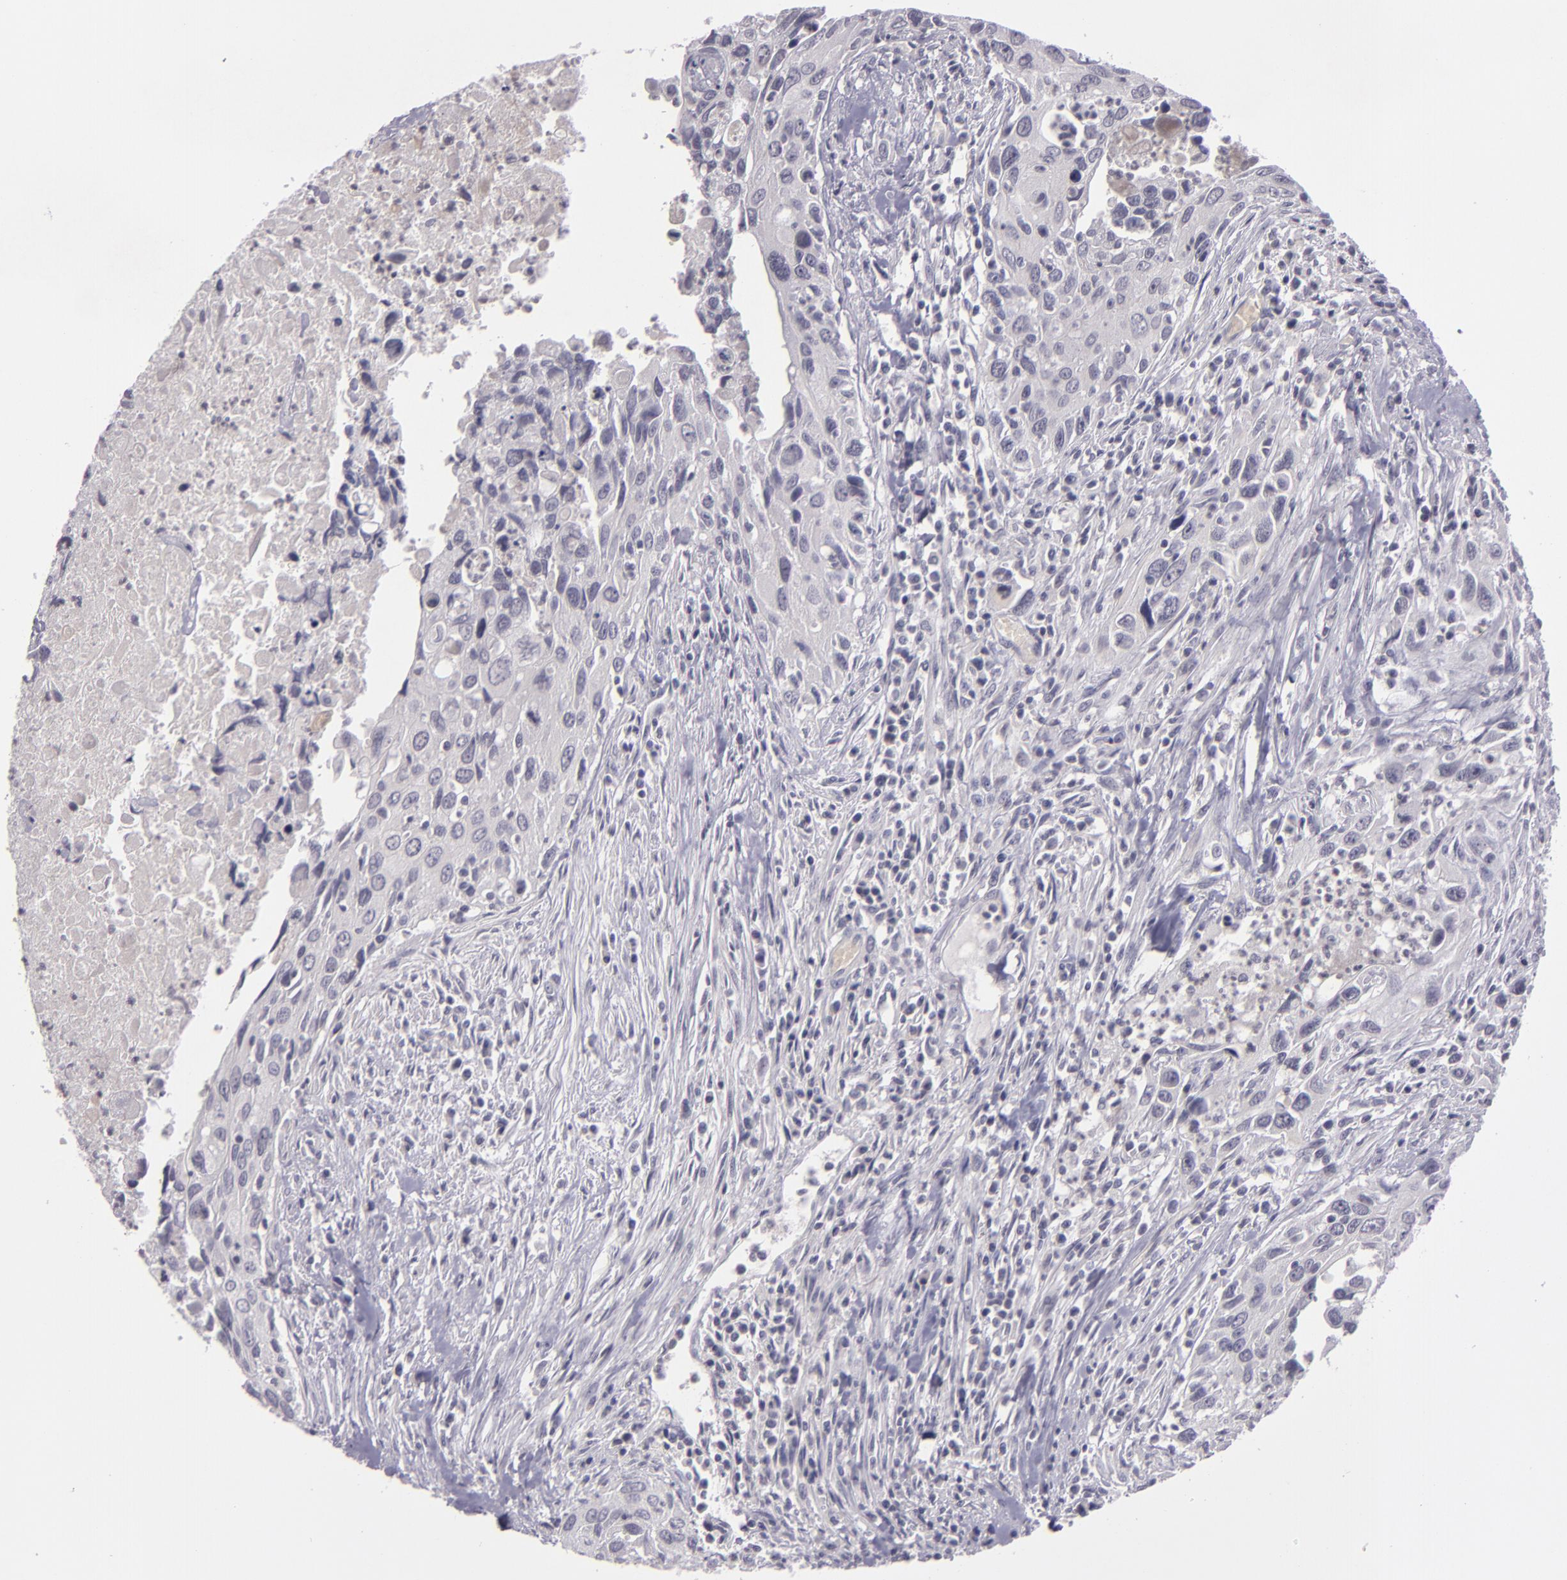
{"staining": {"intensity": "negative", "quantity": "none", "location": "none"}, "tissue": "urothelial cancer", "cell_type": "Tumor cells", "image_type": "cancer", "snomed": [{"axis": "morphology", "description": "Urothelial carcinoma, High grade"}, {"axis": "topography", "description": "Urinary bladder"}], "caption": "The immunohistochemistry micrograph has no significant staining in tumor cells of high-grade urothelial carcinoma tissue.", "gene": "CASP8", "patient": {"sex": "male", "age": 71}}